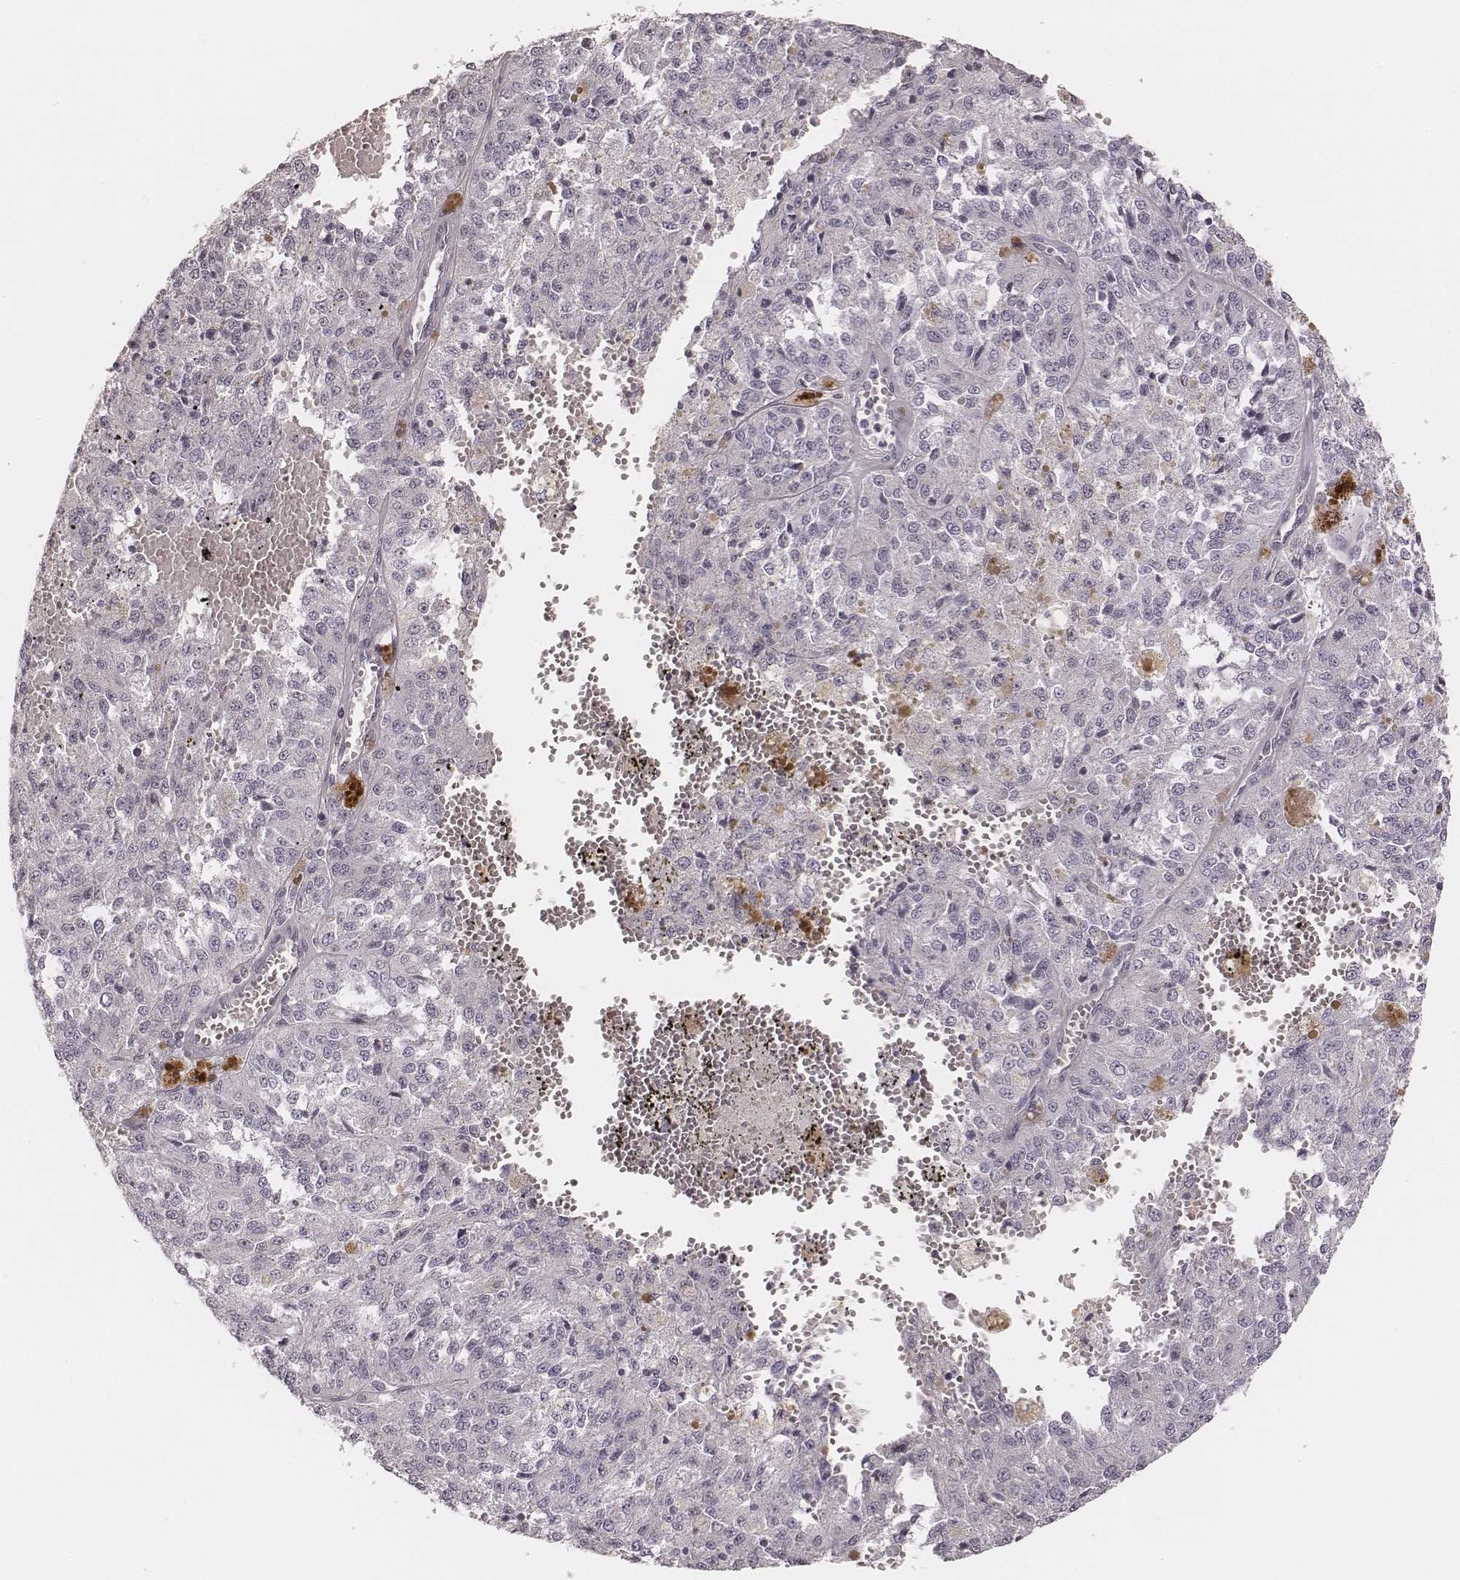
{"staining": {"intensity": "negative", "quantity": "none", "location": "none"}, "tissue": "melanoma", "cell_type": "Tumor cells", "image_type": "cancer", "snomed": [{"axis": "morphology", "description": "Malignant melanoma, Metastatic site"}, {"axis": "topography", "description": "Lymph node"}], "caption": "This is an immunohistochemistry image of human melanoma. There is no positivity in tumor cells.", "gene": "MSX1", "patient": {"sex": "female", "age": 64}}